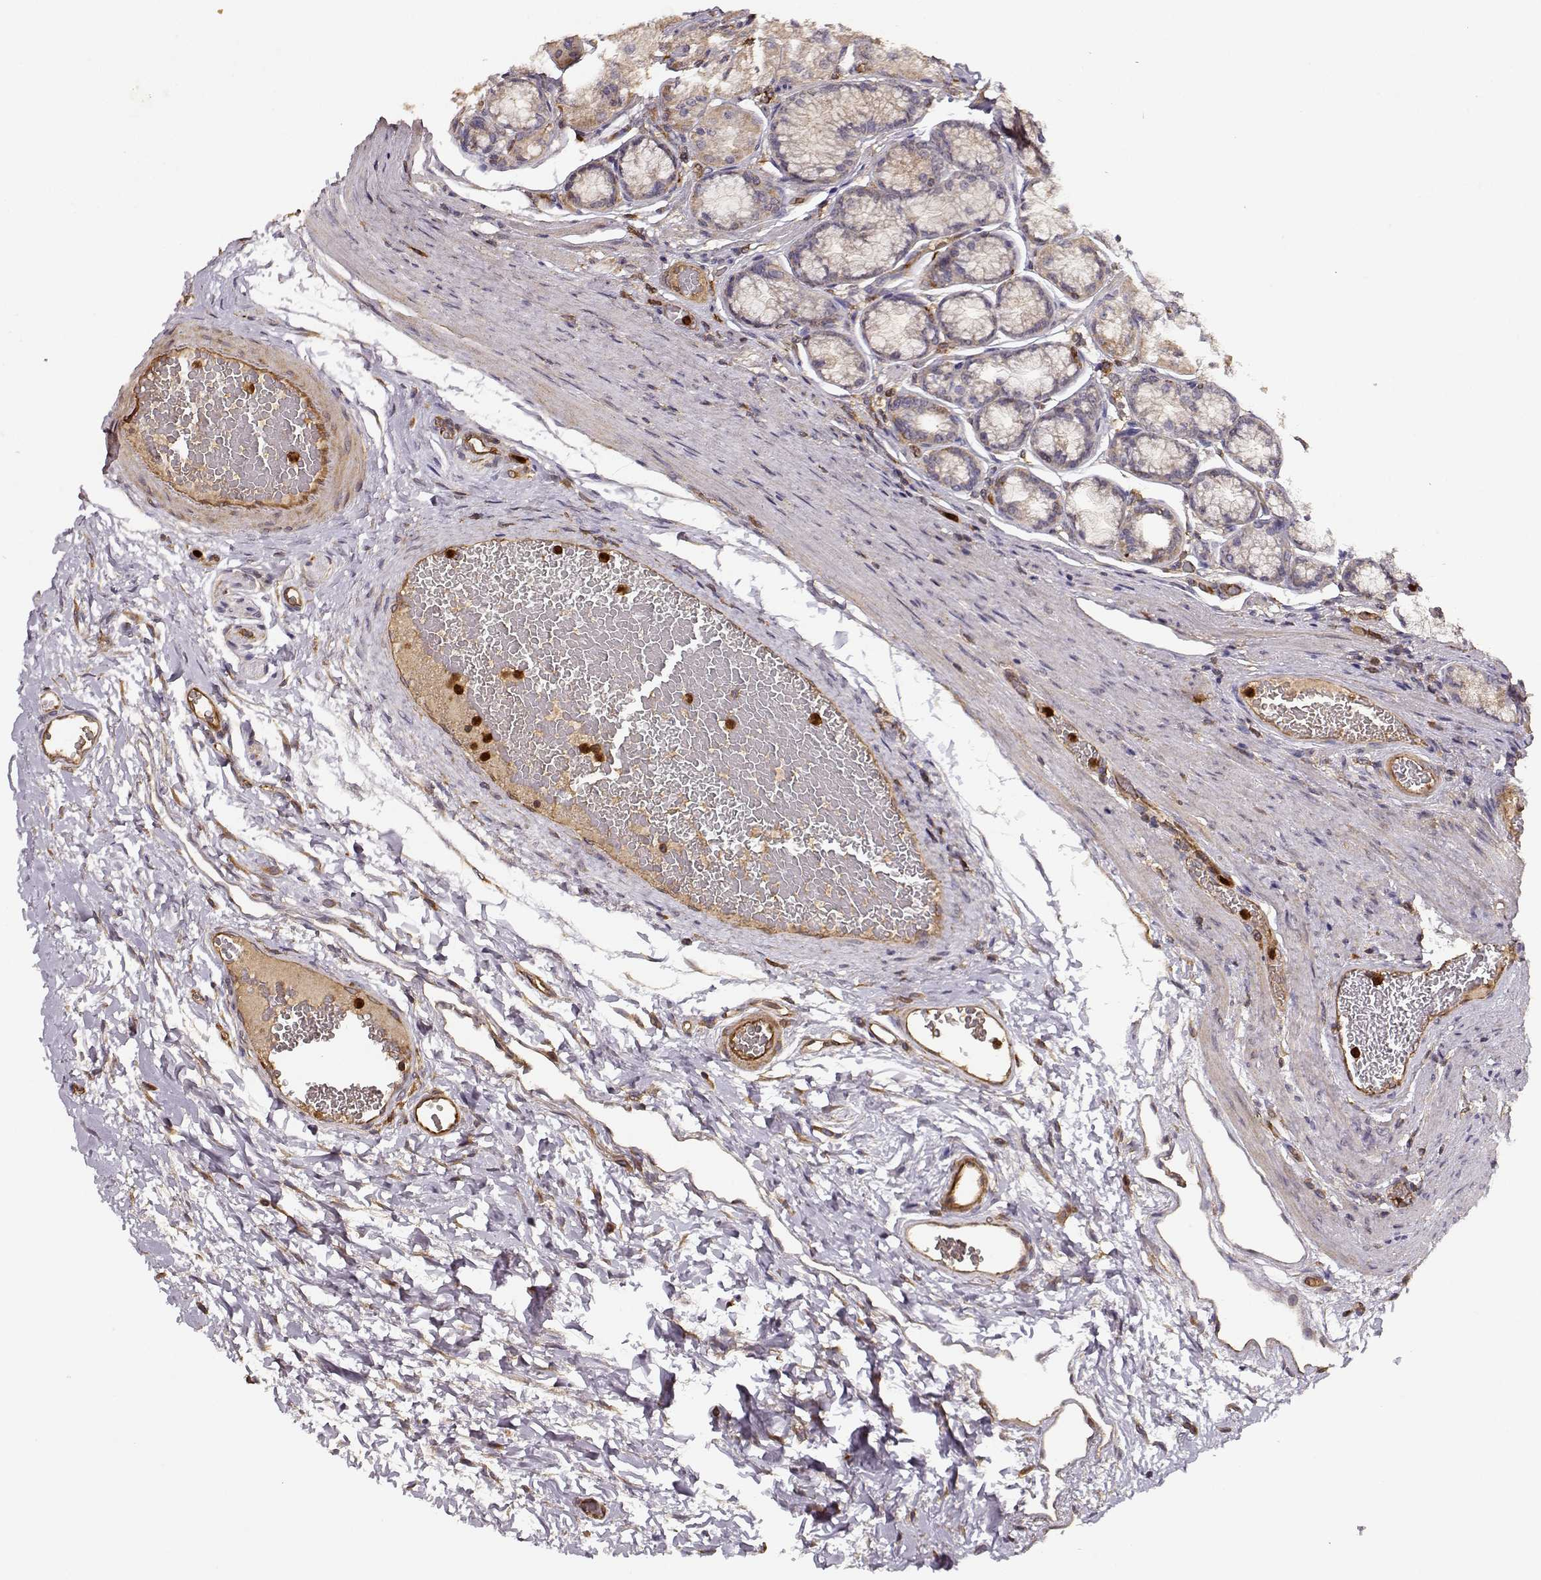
{"staining": {"intensity": "weak", "quantity": "25%-75%", "location": "cytoplasmic/membranous"}, "tissue": "stomach", "cell_type": "Glandular cells", "image_type": "normal", "snomed": [{"axis": "morphology", "description": "Normal tissue, NOS"}, {"axis": "morphology", "description": "Adenocarcinoma, NOS"}, {"axis": "morphology", "description": "Adenocarcinoma, High grade"}, {"axis": "topography", "description": "Stomach, upper"}, {"axis": "topography", "description": "Stomach"}], "caption": "About 25%-75% of glandular cells in normal stomach demonstrate weak cytoplasmic/membranous protein positivity as visualized by brown immunohistochemical staining.", "gene": "ARHGEF2", "patient": {"sex": "female", "age": 65}}